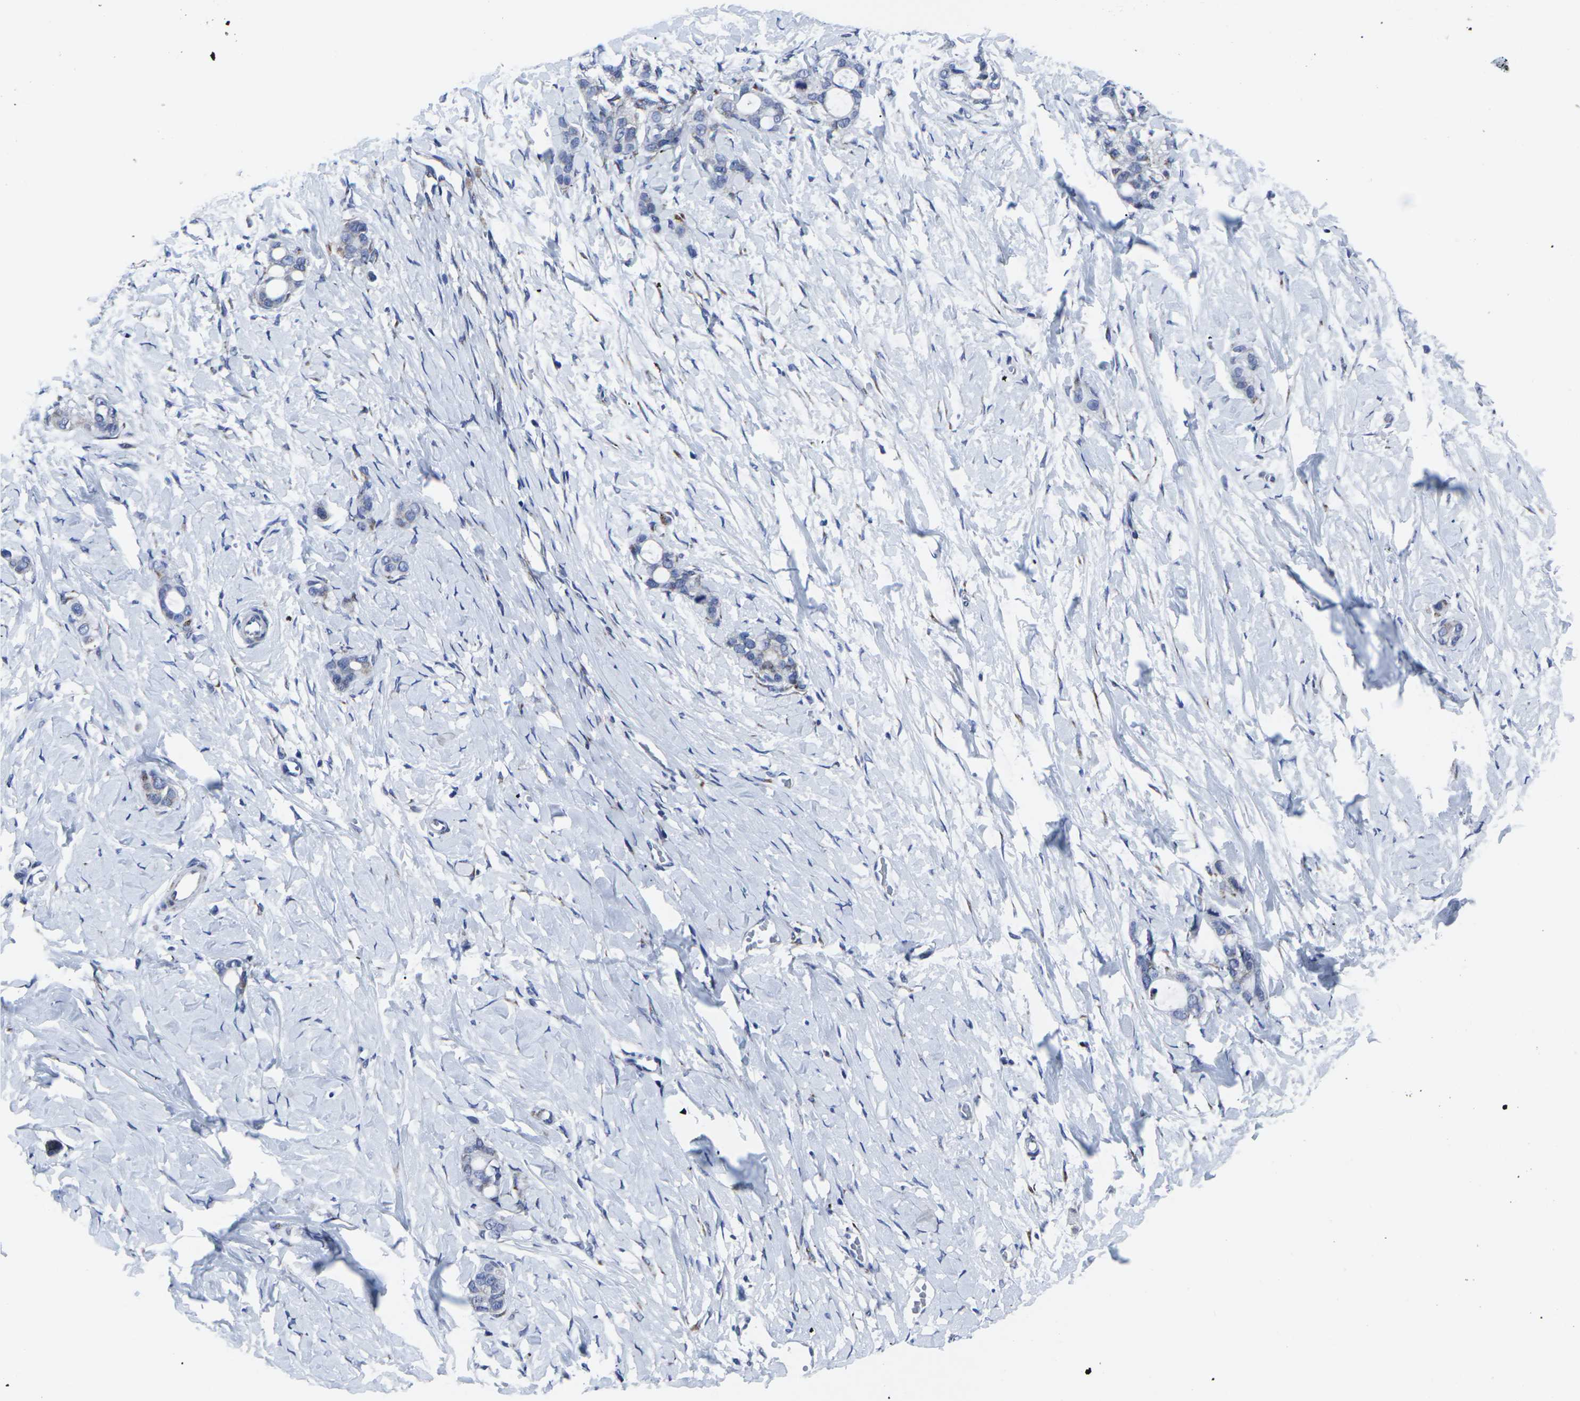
{"staining": {"intensity": "weak", "quantity": "<25%", "location": "cytoplasmic/membranous"}, "tissue": "stomach cancer", "cell_type": "Tumor cells", "image_type": "cancer", "snomed": [{"axis": "morphology", "description": "Adenocarcinoma, NOS"}, {"axis": "topography", "description": "Stomach"}], "caption": "Photomicrograph shows no protein expression in tumor cells of stomach cancer (adenocarcinoma) tissue.", "gene": "RPN1", "patient": {"sex": "female", "age": 75}}